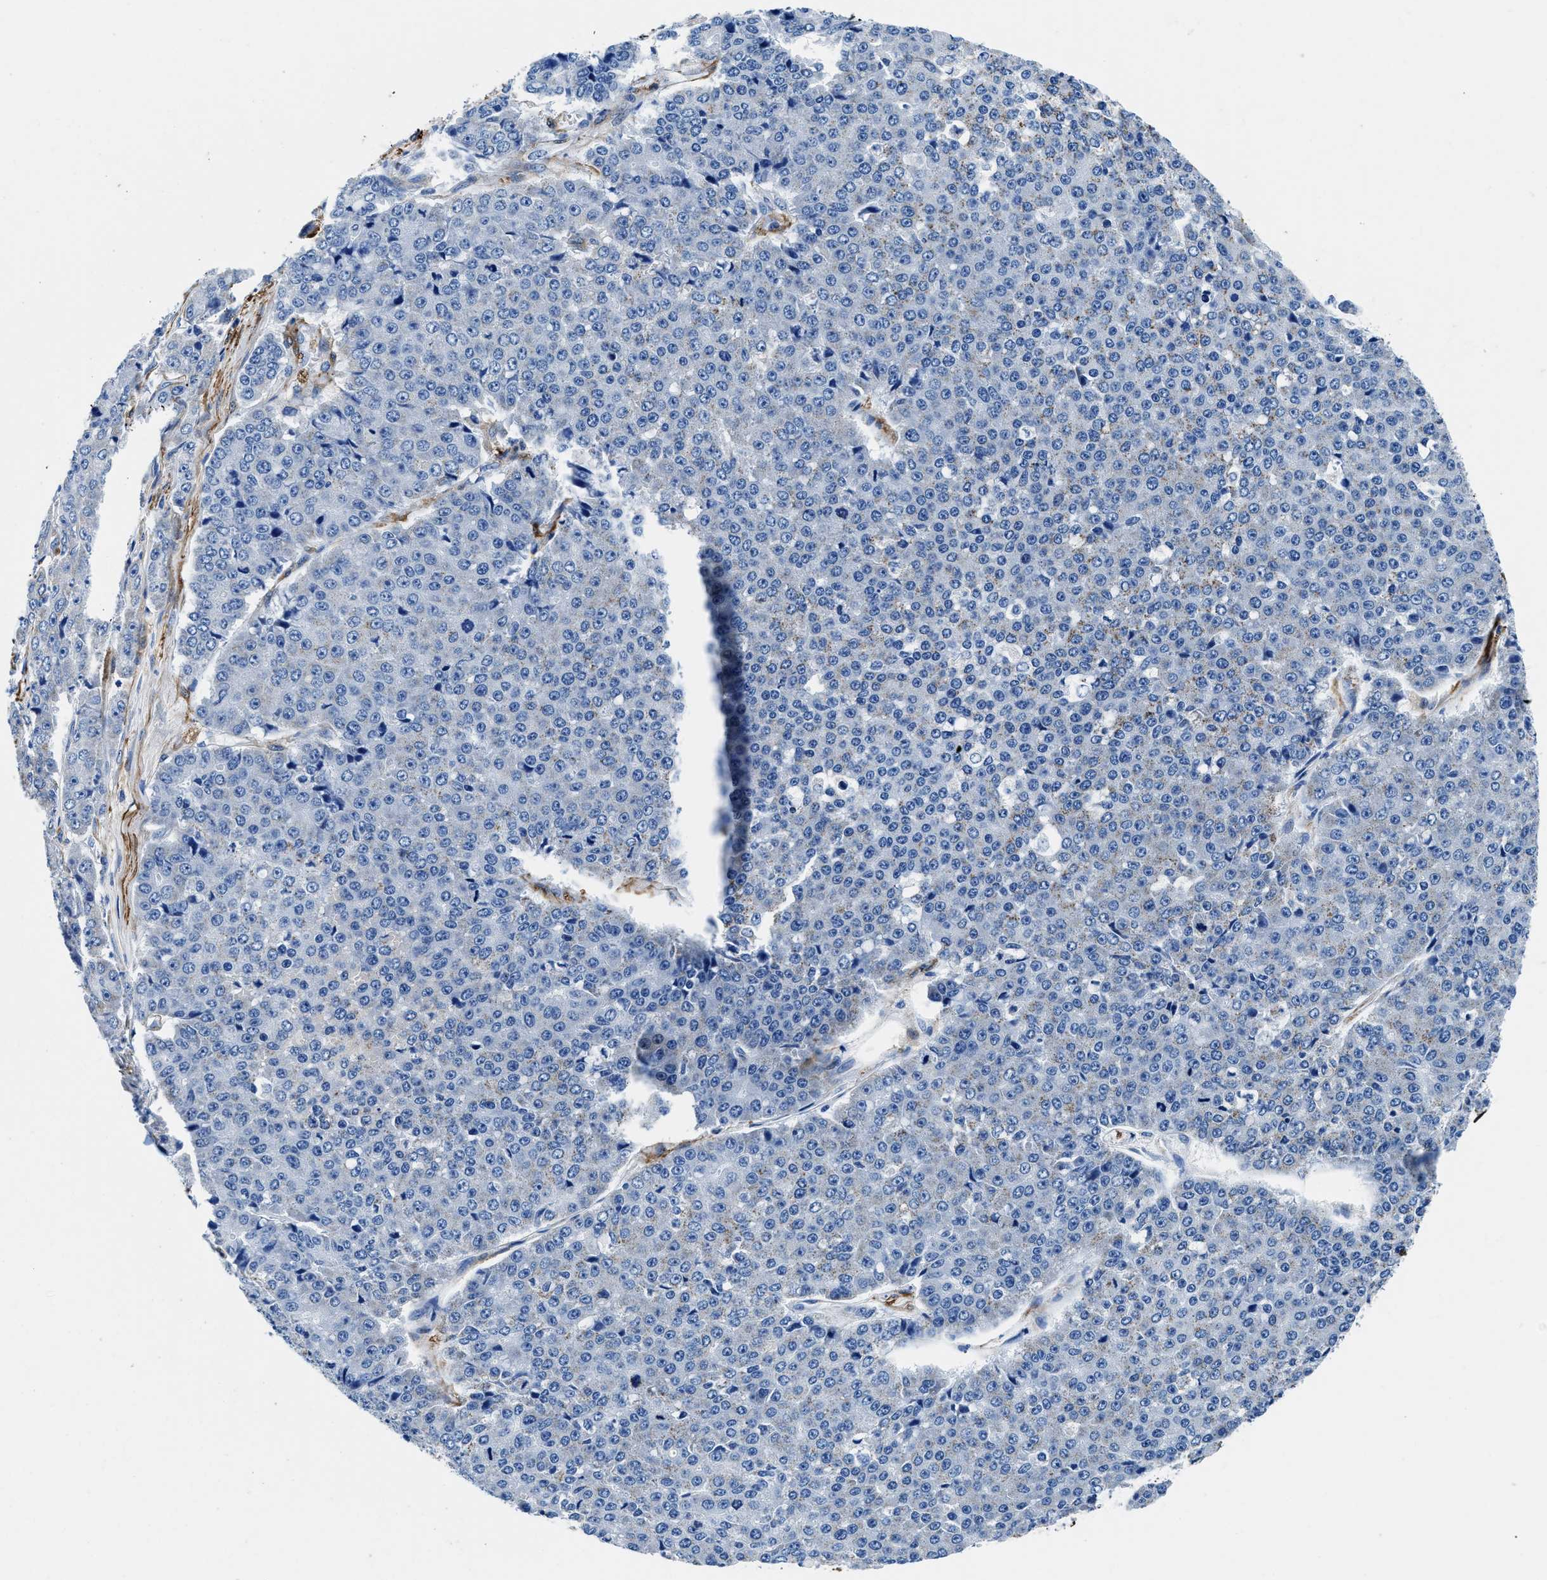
{"staining": {"intensity": "negative", "quantity": "none", "location": "none"}, "tissue": "pancreatic cancer", "cell_type": "Tumor cells", "image_type": "cancer", "snomed": [{"axis": "morphology", "description": "Adenocarcinoma, NOS"}, {"axis": "topography", "description": "Pancreas"}], "caption": "Immunohistochemistry micrograph of human pancreatic cancer (adenocarcinoma) stained for a protein (brown), which demonstrates no expression in tumor cells. (Brightfield microscopy of DAB IHC at high magnification).", "gene": "TEX261", "patient": {"sex": "male", "age": 50}}